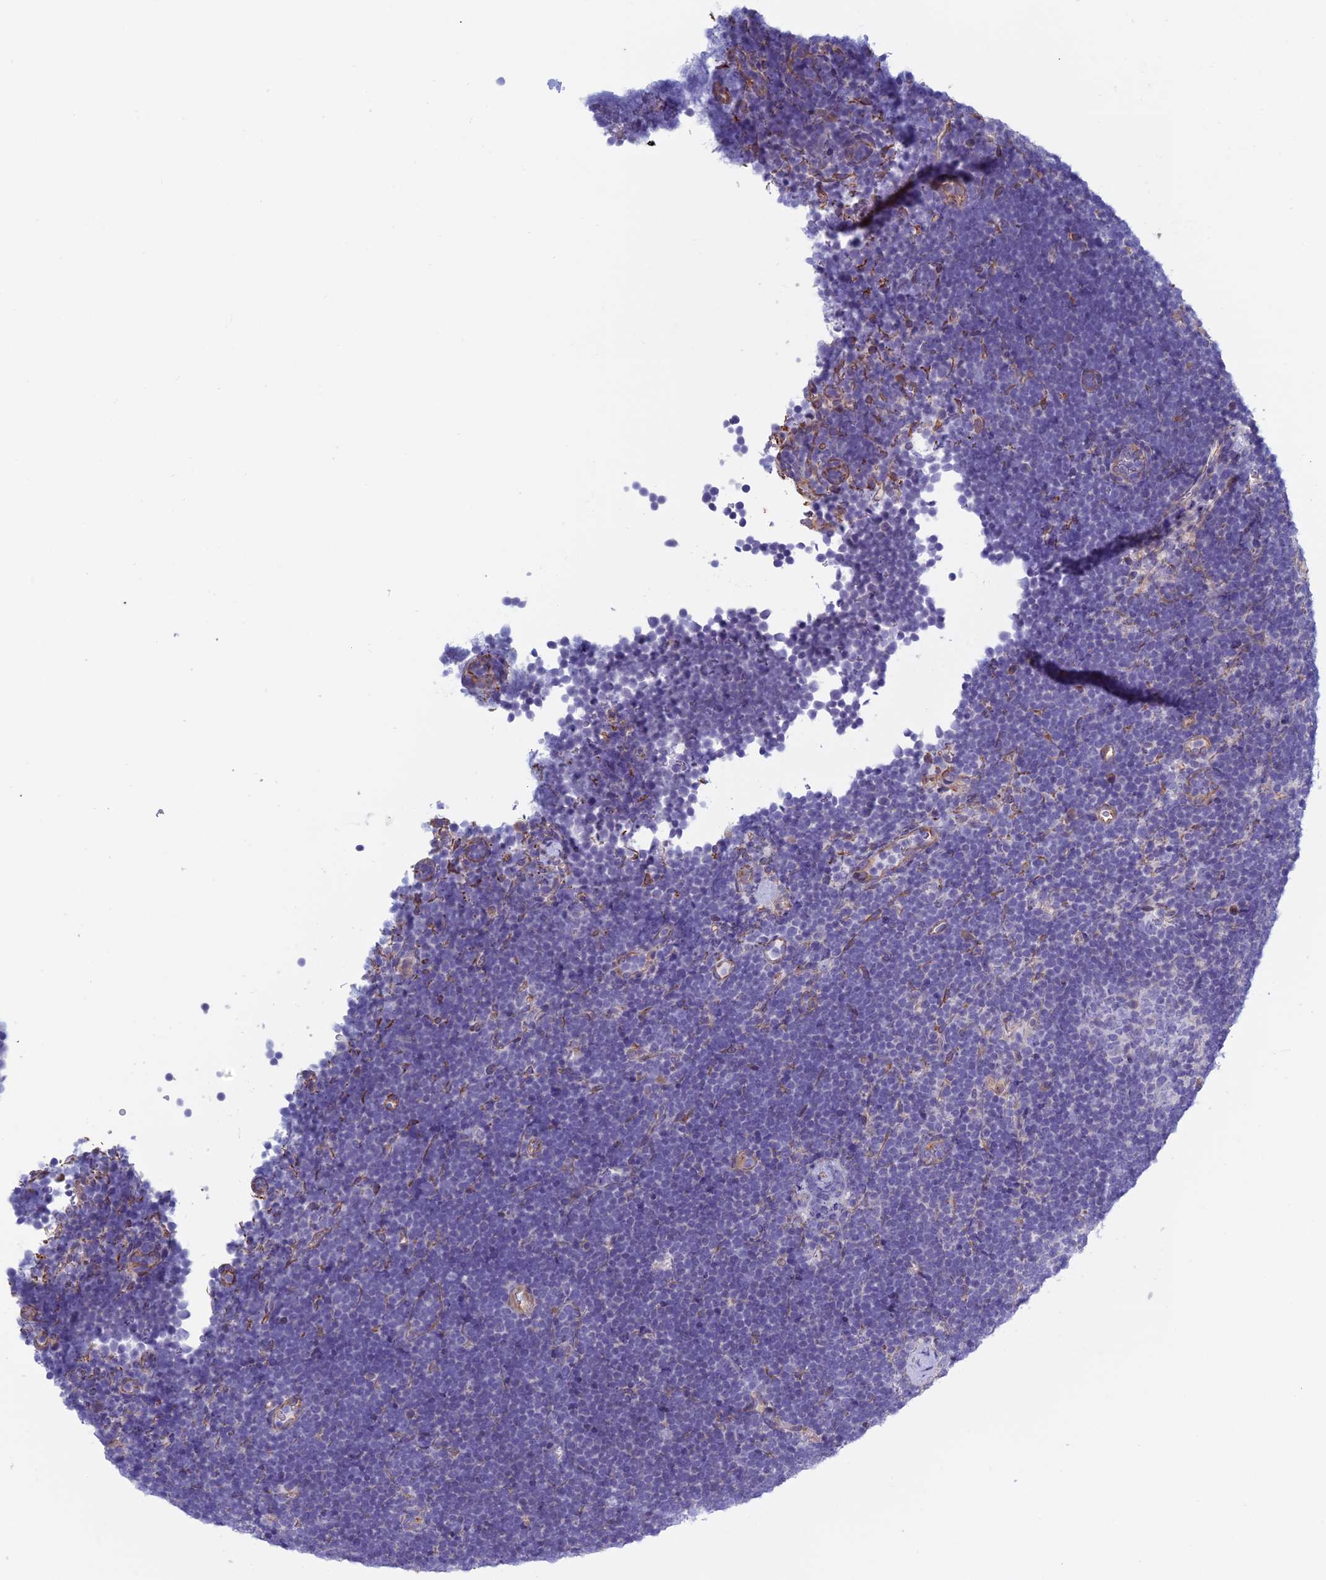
{"staining": {"intensity": "negative", "quantity": "none", "location": "none"}, "tissue": "lymphoma", "cell_type": "Tumor cells", "image_type": "cancer", "snomed": [{"axis": "morphology", "description": "Malignant lymphoma, non-Hodgkin's type, High grade"}, {"axis": "topography", "description": "Lymph node"}], "caption": "This is an IHC photomicrograph of high-grade malignant lymphoma, non-Hodgkin's type. There is no expression in tumor cells.", "gene": "BCL2L10", "patient": {"sex": "male", "age": 13}}